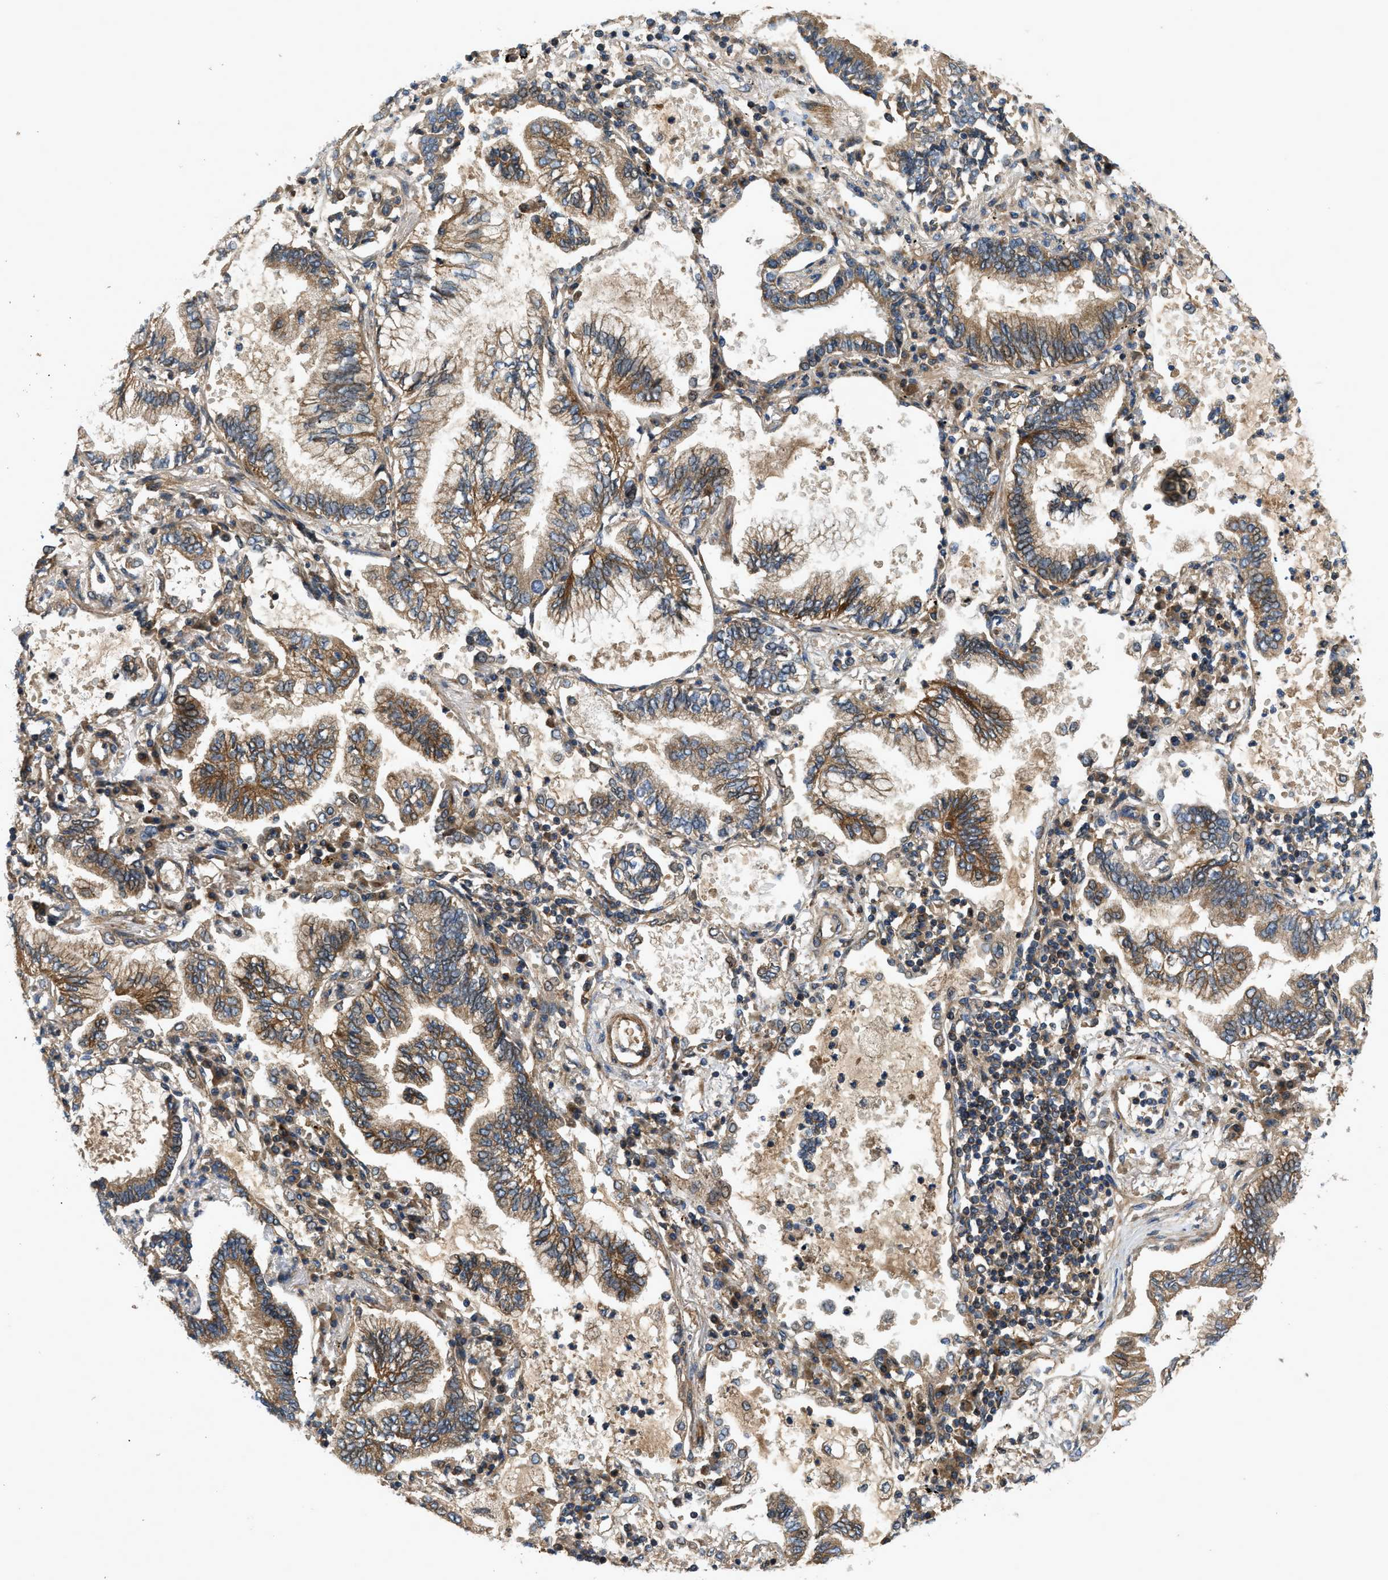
{"staining": {"intensity": "moderate", "quantity": ">75%", "location": "cytoplasmic/membranous"}, "tissue": "lung cancer", "cell_type": "Tumor cells", "image_type": "cancer", "snomed": [{"axis": "morphology", "description": "Normal tissue, NOS"}, {"axis": "morphology", "description": "Adenocarcinoma, NOS"}, {"axis": "topography", "description": "Bronchus"}, {"axis": "topography", "description": "Lung"}], "caption": "Protein expression by immunohistochemistry (IHC) displays moderate cytoplasmic/membranous positivity in about >75% of tumor cells in lung cancer.", "gene": "CNNM3", "patient": {"sex": "female", "age": 70}}